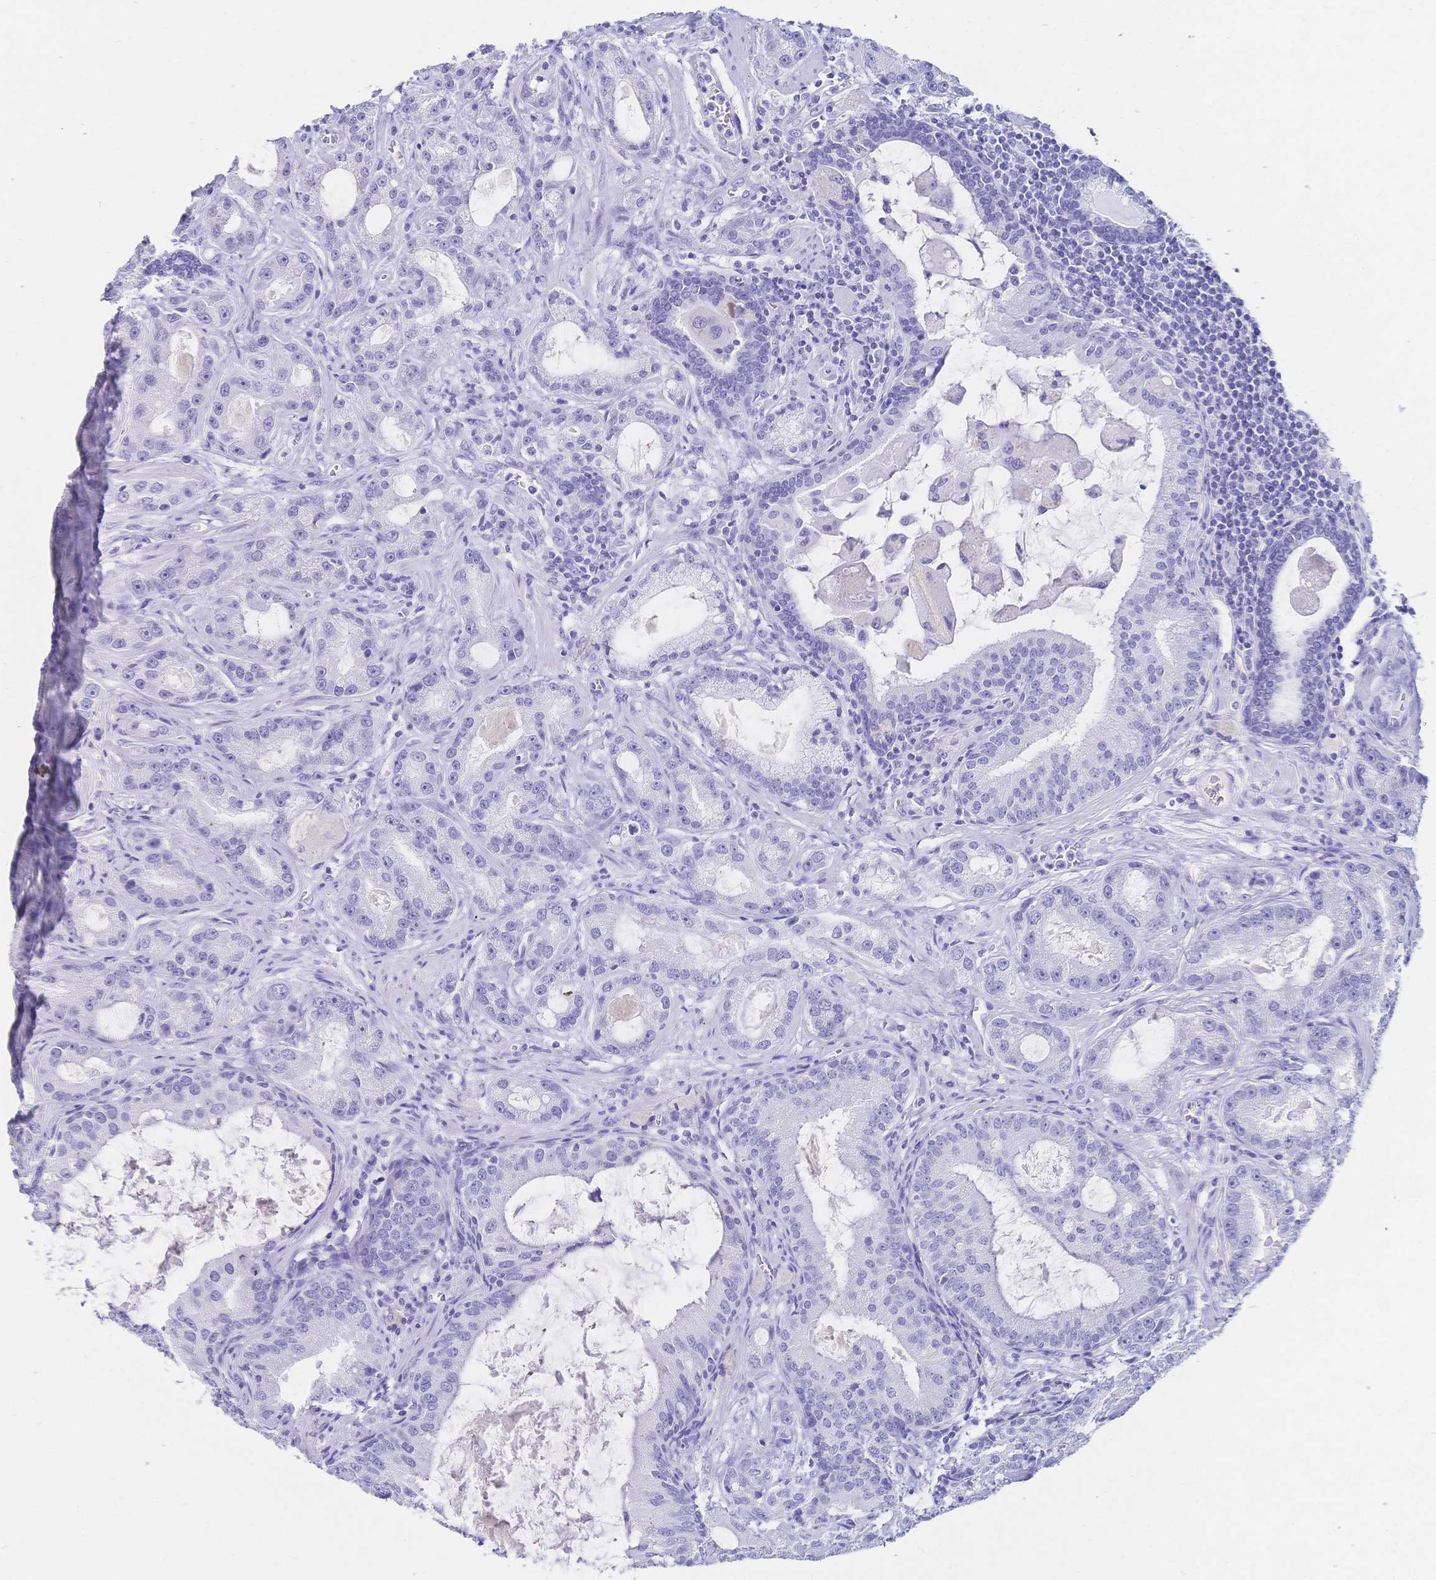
{"staining": {"intensity": "negative", "quantity": "none", "location": "none"}, "tissue": "prostate cancer", "cell_type": "Tumor cells", "image_type": "cancer", "snomed": [{"axis": "morphology", "description": "Adenocarcinoma, High grade"}, {"axis": "topography", "description": "Prostate"}], "caption": "Immunohistochemistry (IHC) of human prostate cancer (high-grade adenocarcinoma) shows no expression in tumor cells.", "gene": "MEP1B", "patient": {"sex": "male", "age": 65}}